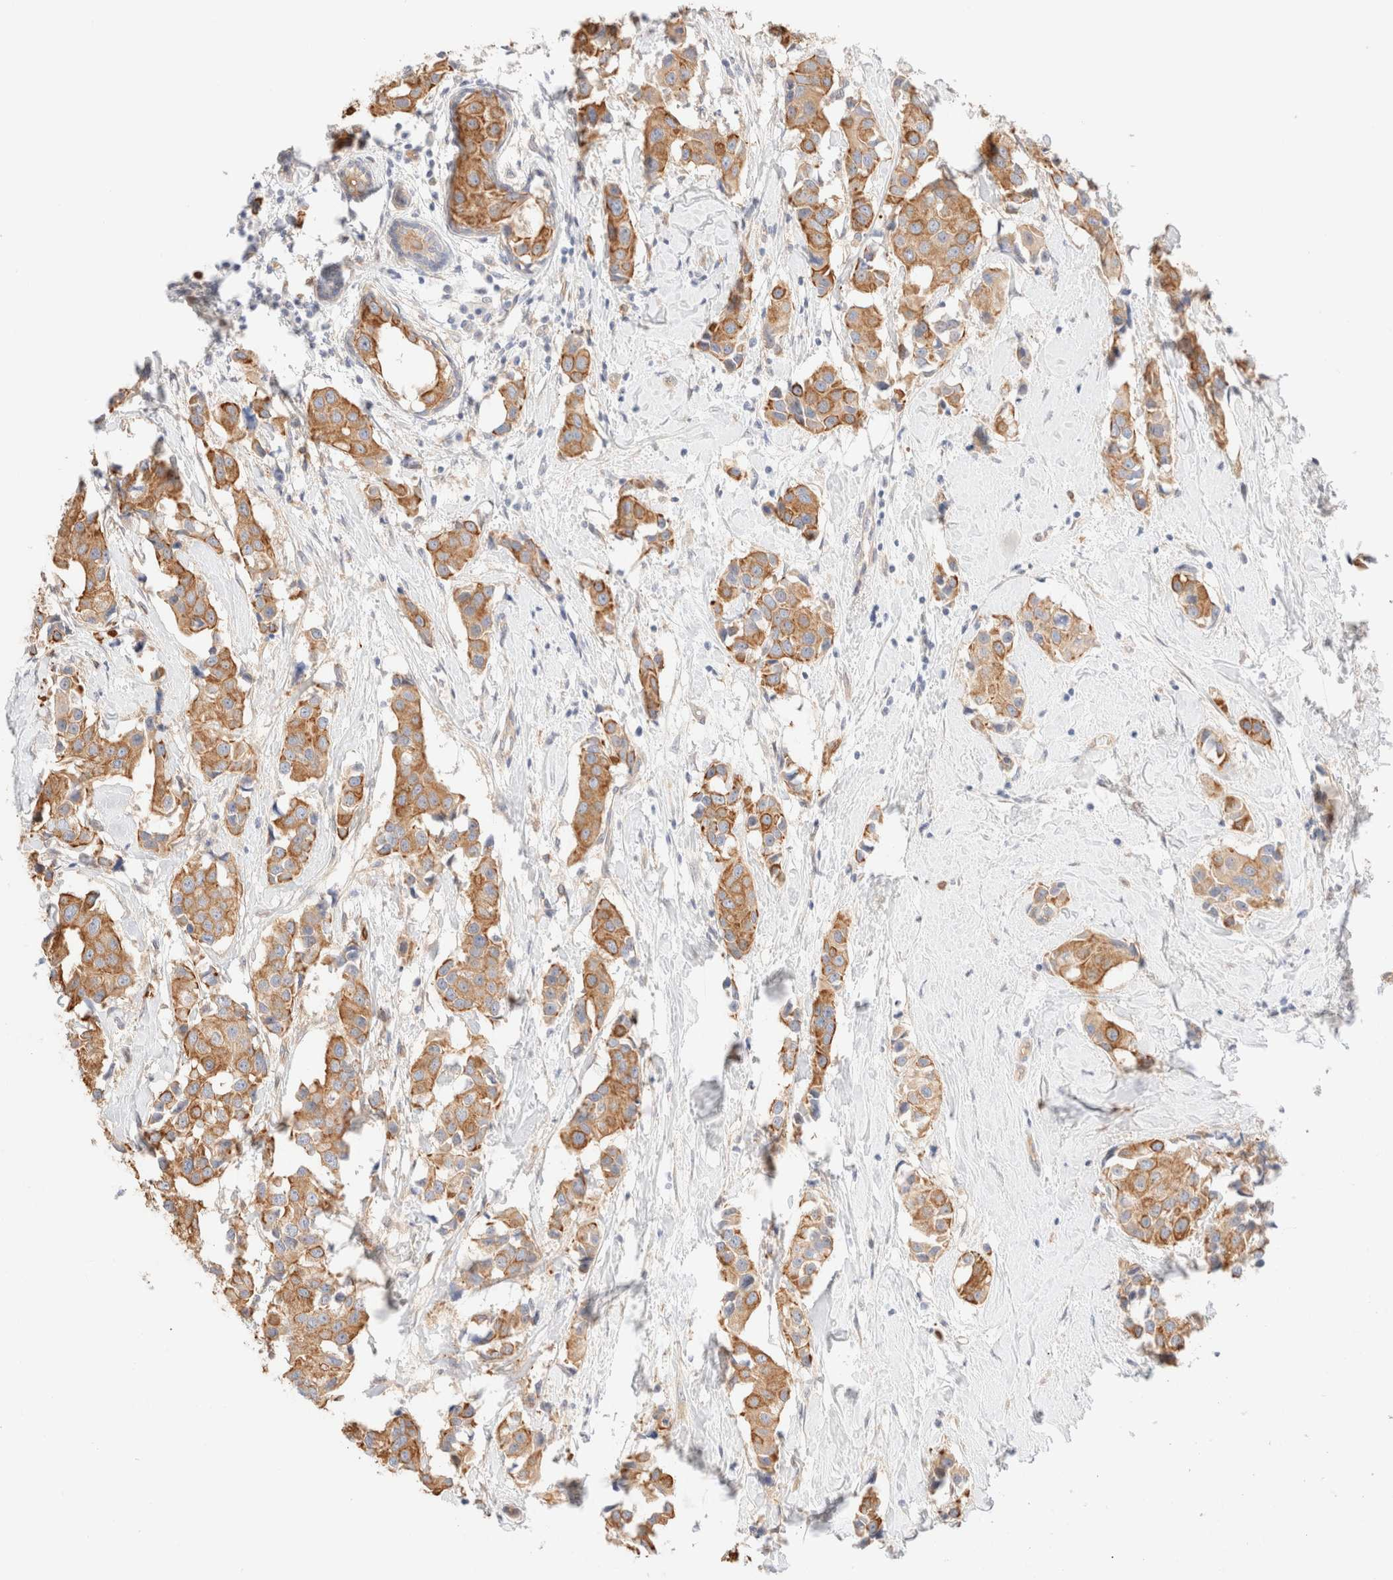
{"staining": {"intensity": "moderate", "quantity": ">75%", "location": "cytoplasmic/membranous"}, "tissue": "breast cancer", "cell_type": "Tumor cells", "image_type": "cancer", "snomed": [{"axis": "morphology", "description": "Normal tissue, NOS"}, {"axis": "morphology", "description": "Duct carcinoma"}, {"axis": "topography", "description": "Breast"}], "caption": "Breast cancer stained for a protein (brown) demonstrates moderate cytoplasmic/membranous positive staining in about >75% of tumor cells.", "gene": "NIBAN2", "patient": {"sex": "female", "age": 39}}